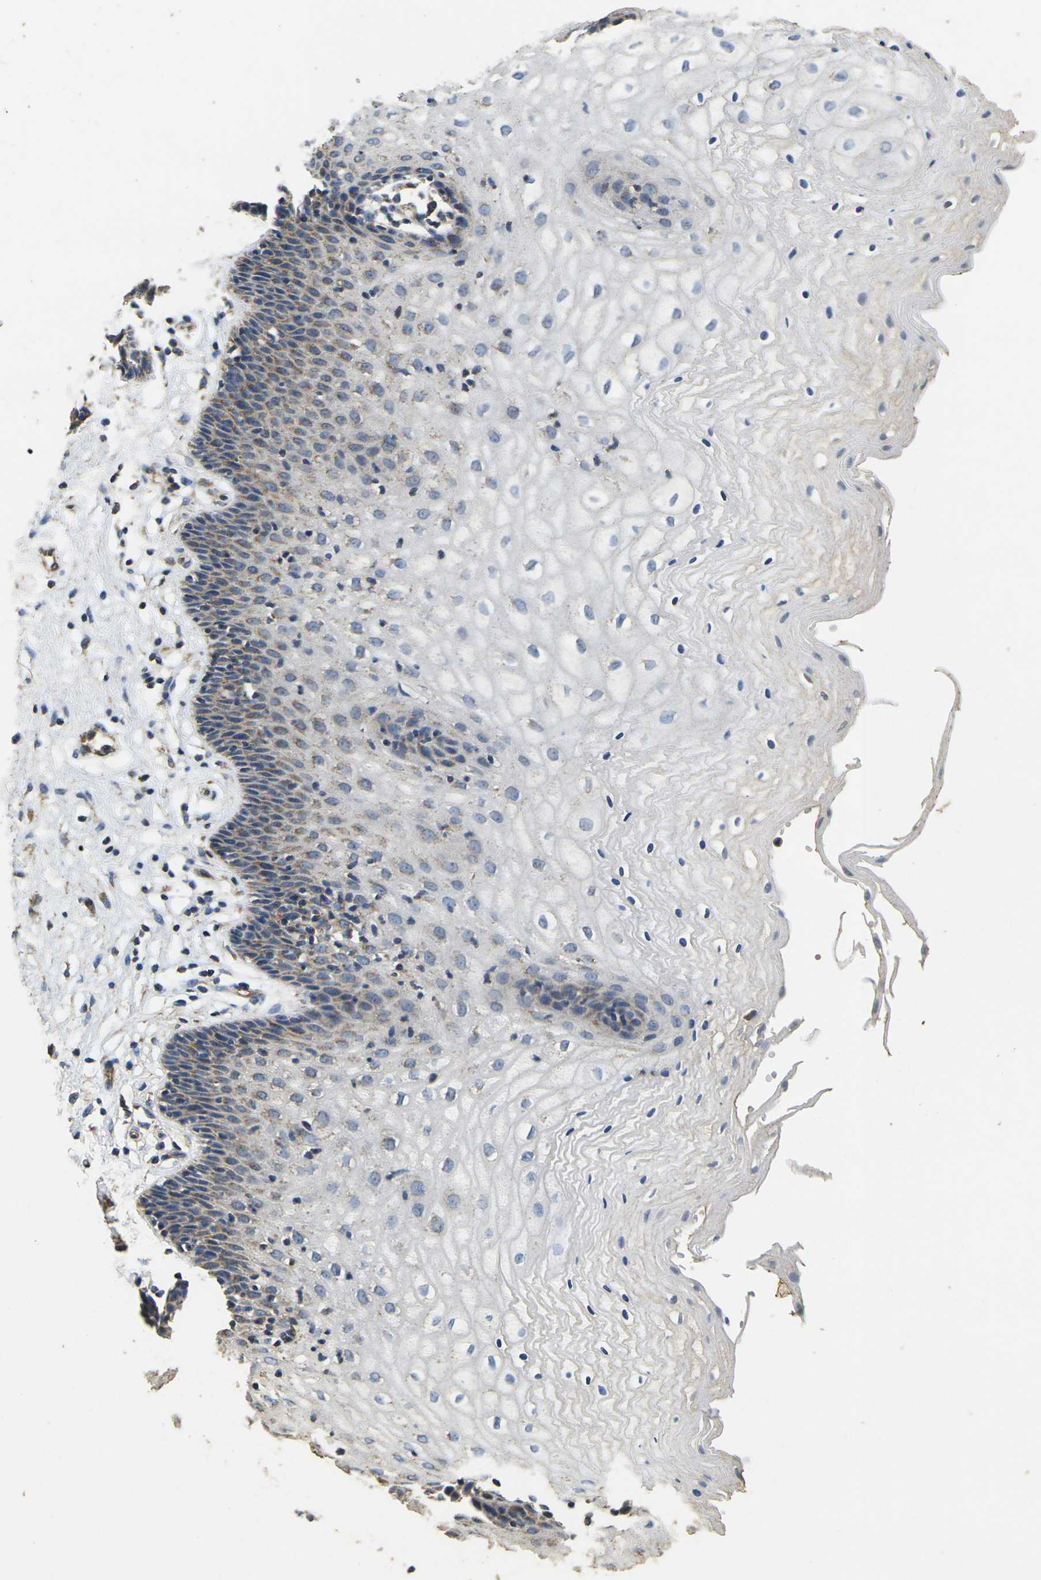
{"staining": {"intensity": "moderate", "quantity": "<25%", "location": "cytoplasmic/membranous"}, "tissue": "vagina", "cell_type": "Squamous epithelial cells", "image_type": "normal", "snomed": [{"axis": "morphology", "description": "Normal tissue, NOS"}, {"axis": "topography", "description": "Vagina"}], "caption": "Protein staining of normal vagina shows moderate cytoplasmic/membranous expression in approximately <25% of squamous epithelial cells. Nuclei are stained in blue.", "gene": "MAPK11", "patient": {"sex": "female", "age": 34}}